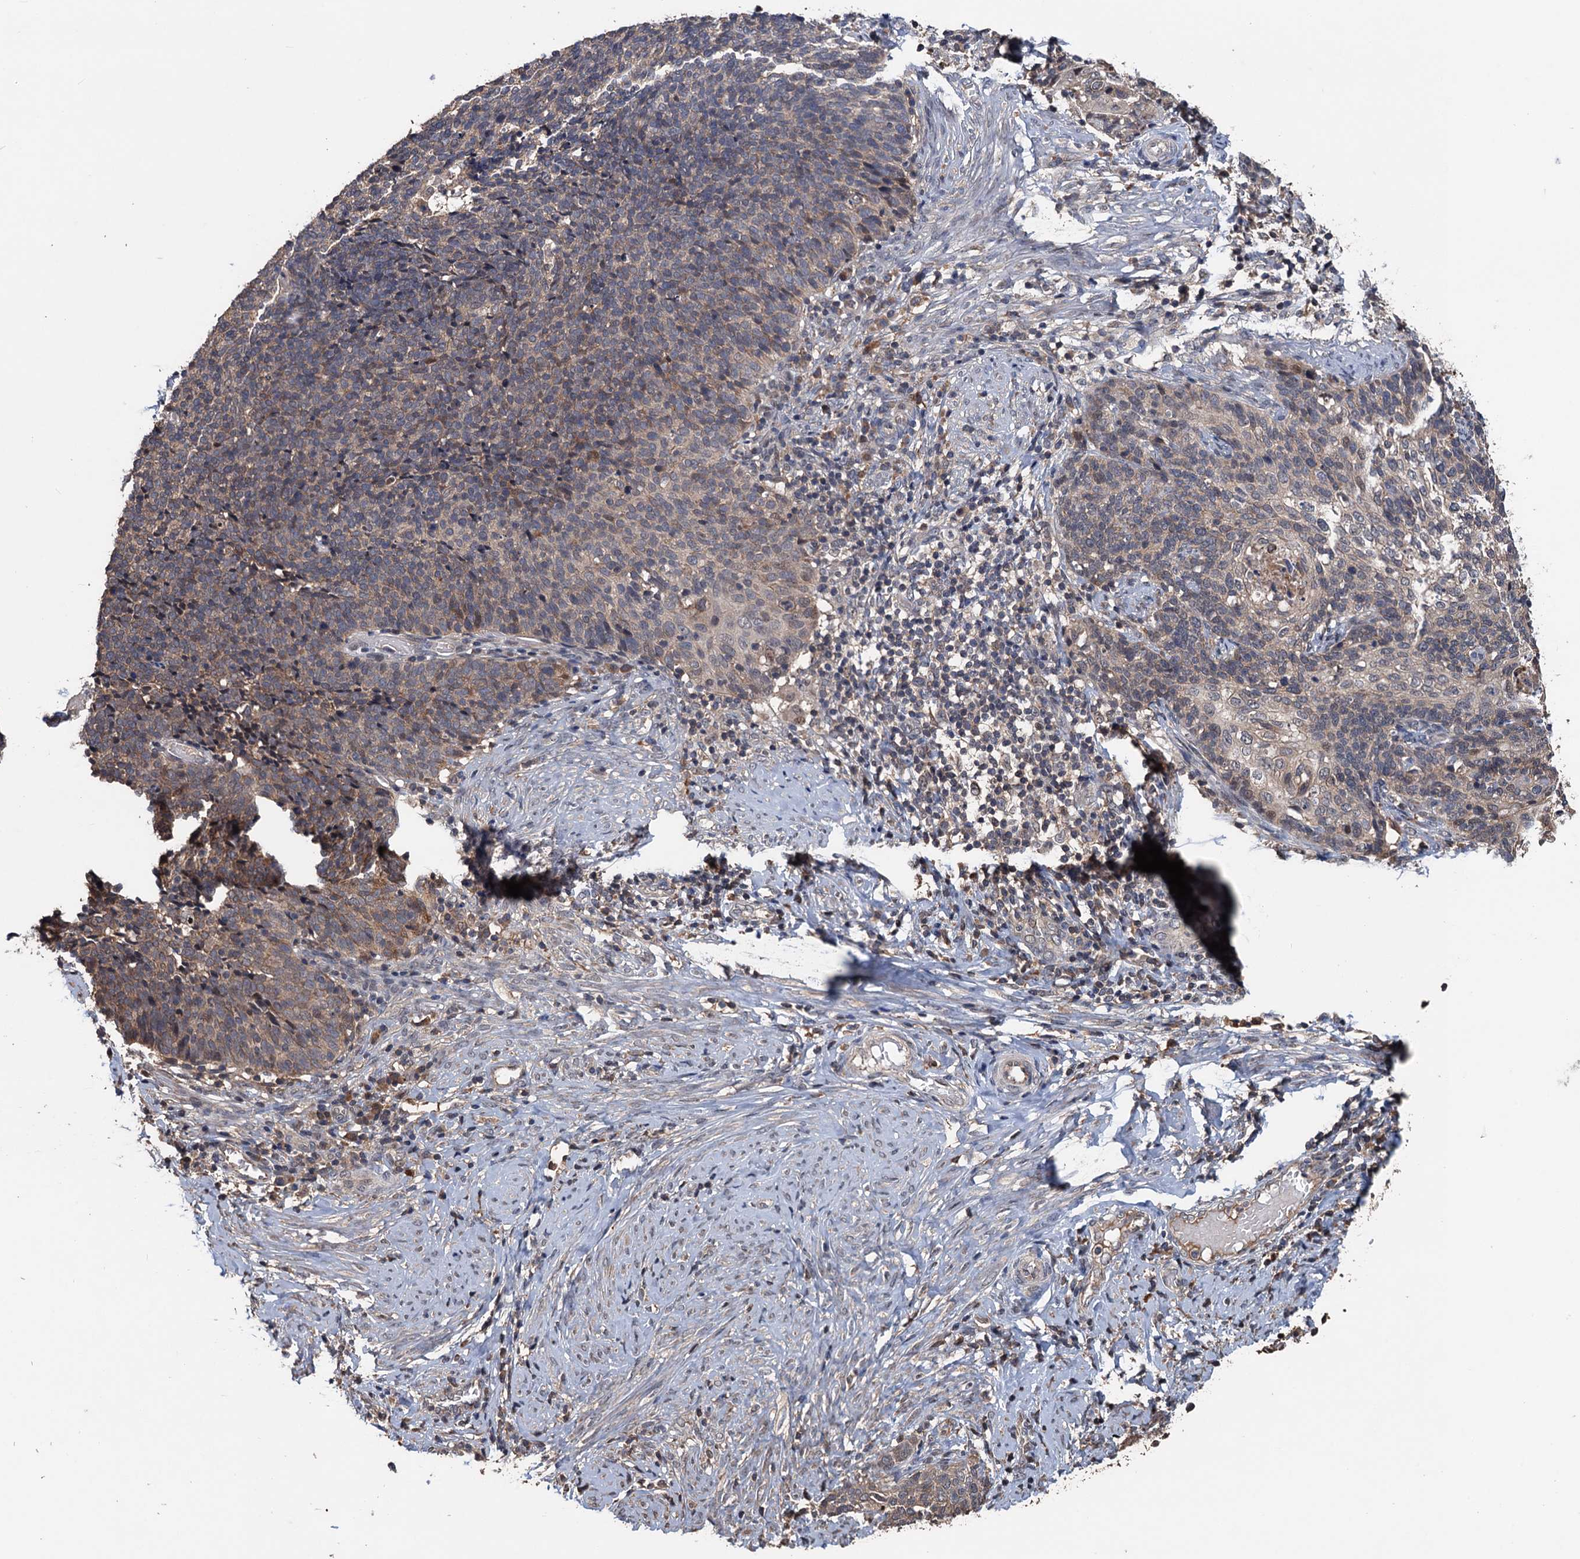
{"staining": {"intensity": "weak", "quantity": "<25%", "location": "cytoplasmic/membranous"}, "tissue": "cervical cancer", "cell_type": "Tumor cells", "image_type": "cancer", "snomed": [{"axis": "morphology", "description": "Squamous cell carcinoma, NOS"}, {"axis": "topography", "description": "Cervix"}], "caption": "This photomicrograph is of cervical cancer stained with immunohistochemistry (IHC) to label a protein in brown with the nuclei are counter-stained blue. There is no positivity in tumor cells.", "gene": "ZNF438", "patient": {"sex": "female", "age": 39}}